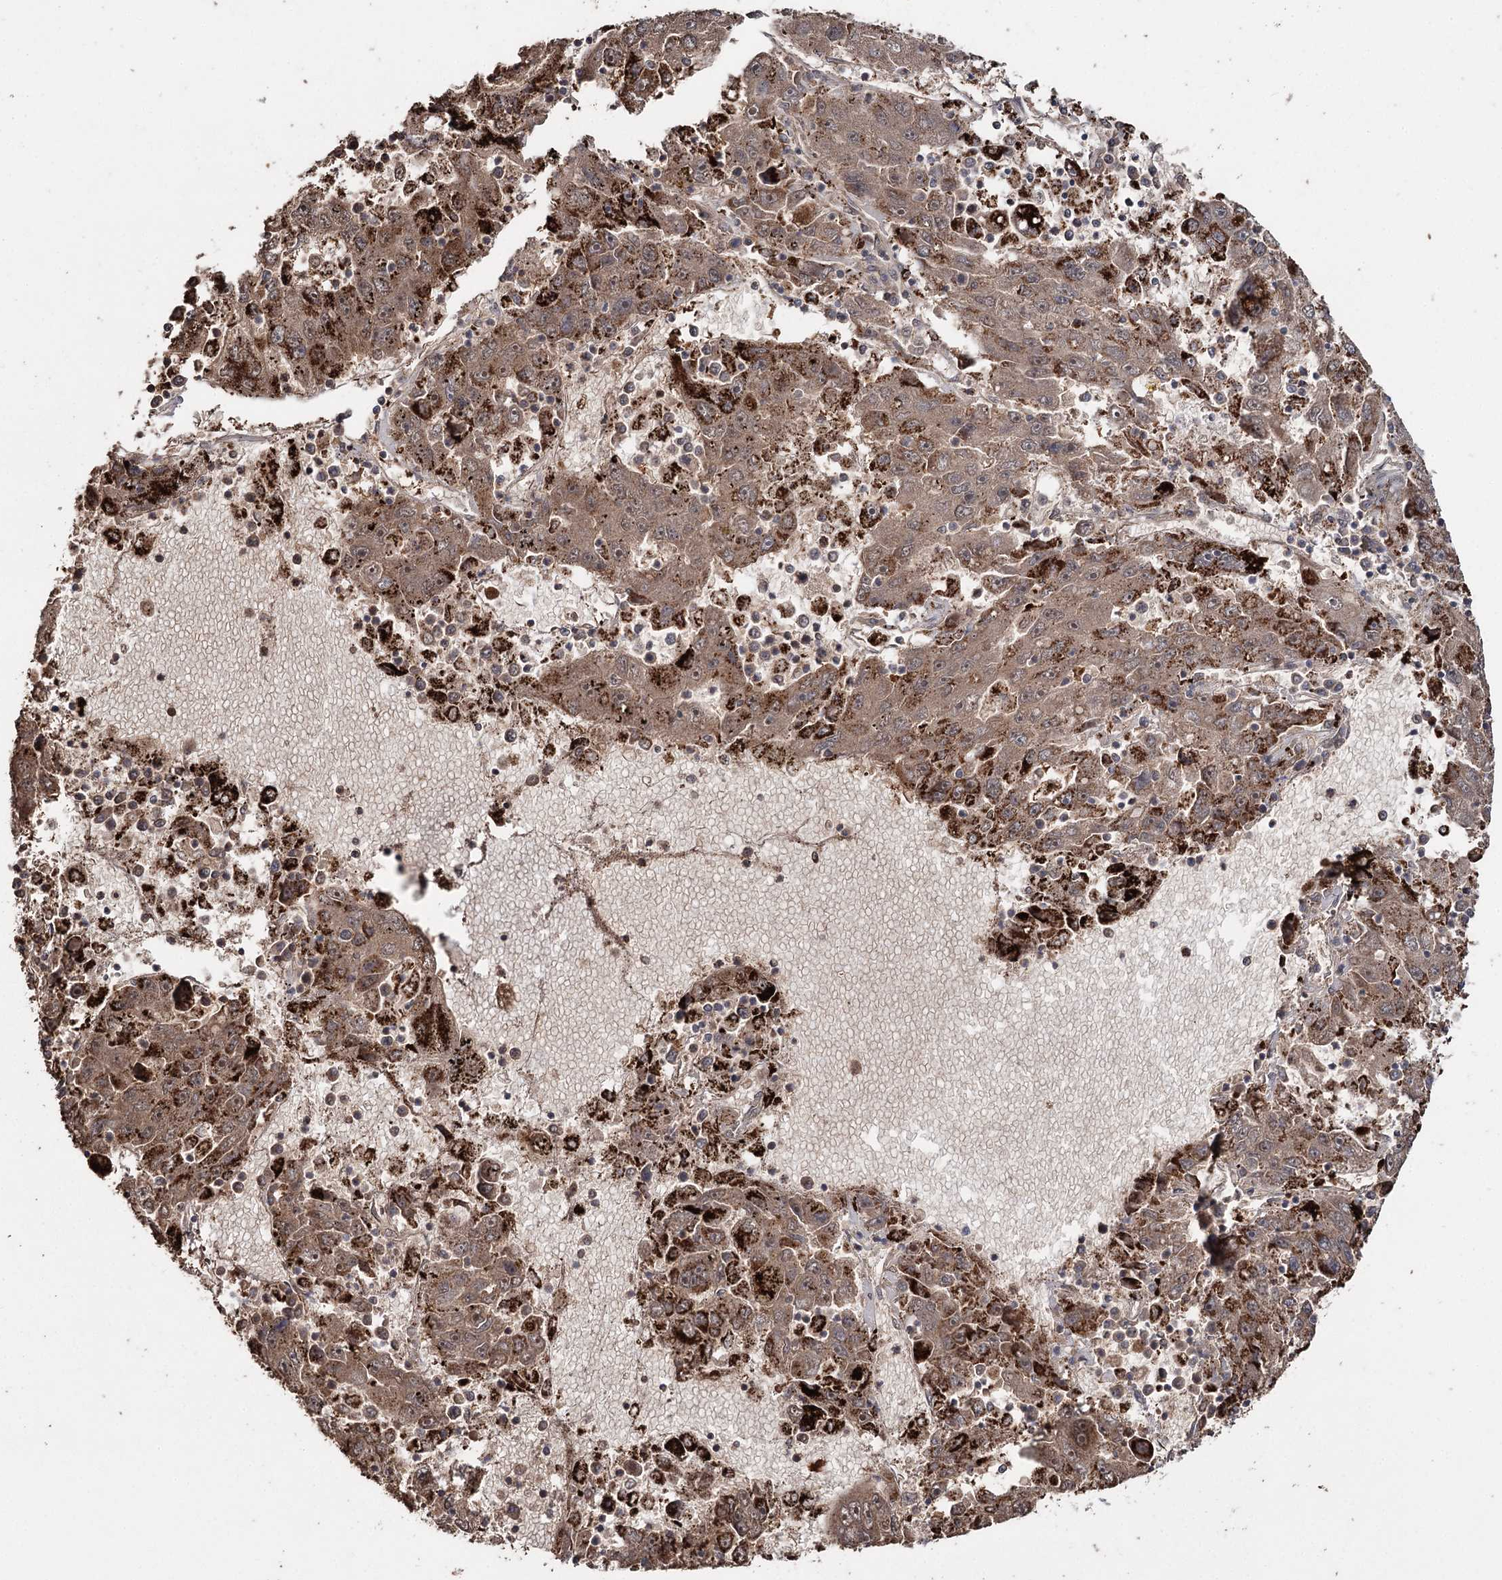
{"staining": {"intensity": "strong", "quantity": ">75%", "location": "cytoplasmic/membranous"}, "tissue": "liver cancer", "cell_type": "Tumor cells", "image_type": "cancer", "snomed": [{"axis": "morphology", "description": "Carcinoma, Hepatocellular, NOS"}, {"axis": "topography", "description": "Liver"}], "caption": "Strong cytoplasmic/membranous protein positivity is present in approximately >75% of tumor cells in liver cancer.", "gene": "SLF2", "patient": {"sex": "male", "age": 49}}